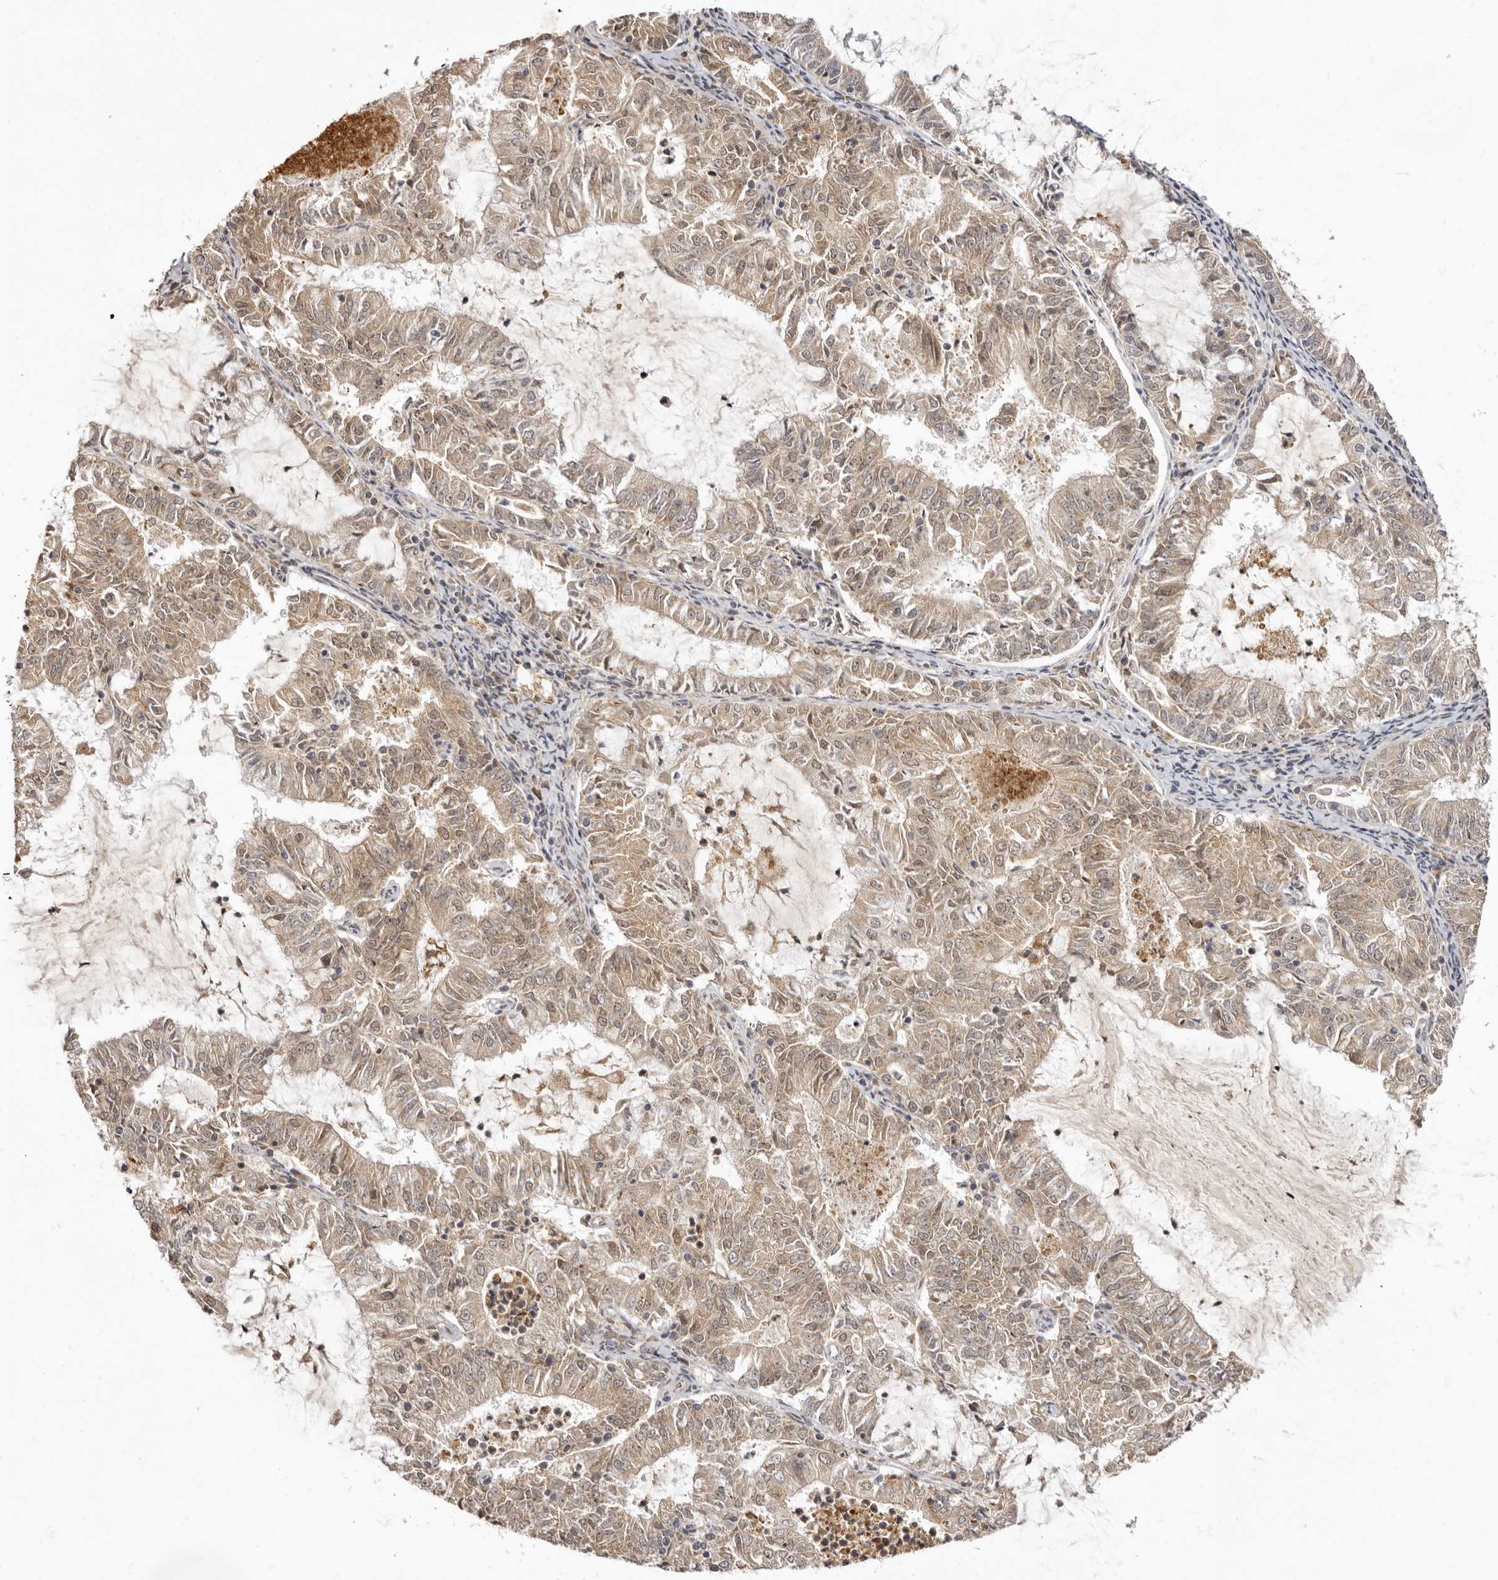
{"staining": {"intensity": "weak", "quantity": ">75%", "location": "cytoplasmic/membranous,nuclear"}, "tissue": "endometrial cancer", "cell_type": "Tumor cells", "image_type": "cancer", "snomed": [{"axis": "morphology", "description": "Adenocarcinoma, NOS"}, {"axis": "topography", "description": "Endometrium"}], "caption": "A low amount of weak cytoplasmic/membranous and nuclear expression is present in about >75% of tumor cells in endometrial adenocarcinoma tissue. Using DAB (3,3'-diaminobenzidine) (brown) and hematoxylin (blue) stains, captured at high magnification using brightfield microscopy.", "gene": "ZNF326", "patient": {"sex": "female", "age": 57}}